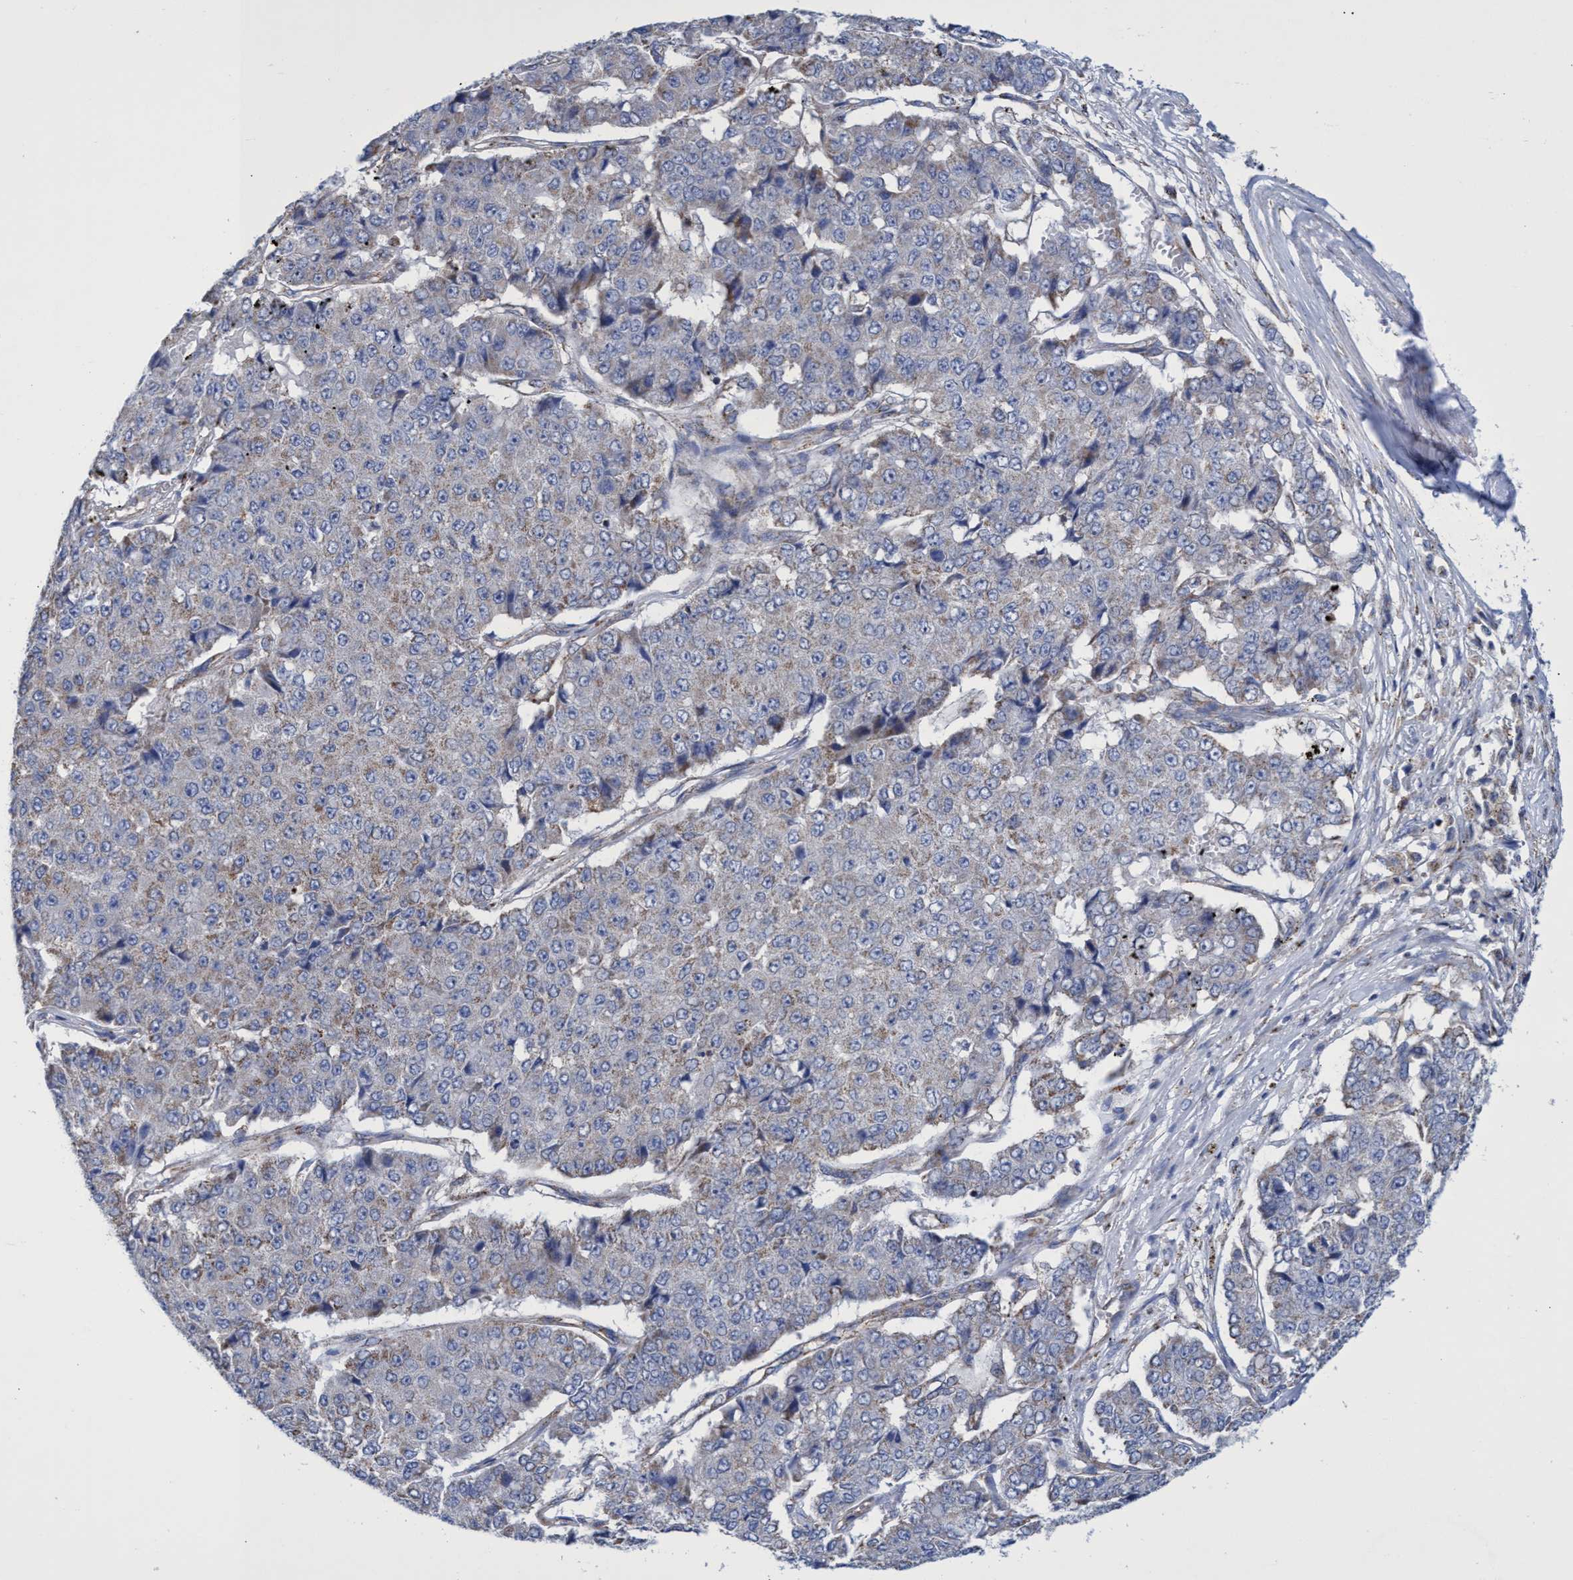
{"staining": {"intensity": "weak", "quantity": "<25%", "location": "cytoplasmic/membranous"}, "tissue": "pancreatic cancer", "cell_type": "Tumor cells", "image_type": "cancer", "snomed": [{"axis": "morphology", "description": "Adenocarcinoma, NOS"}, {"axis": "topography", "description": "Pancreas"}], "caption": "Tumor cells show no significant protein expression in adenocarcinoma (pancreatic).", "gene": "ZNF750", "patient": {"sex": "male", "age": 50}}